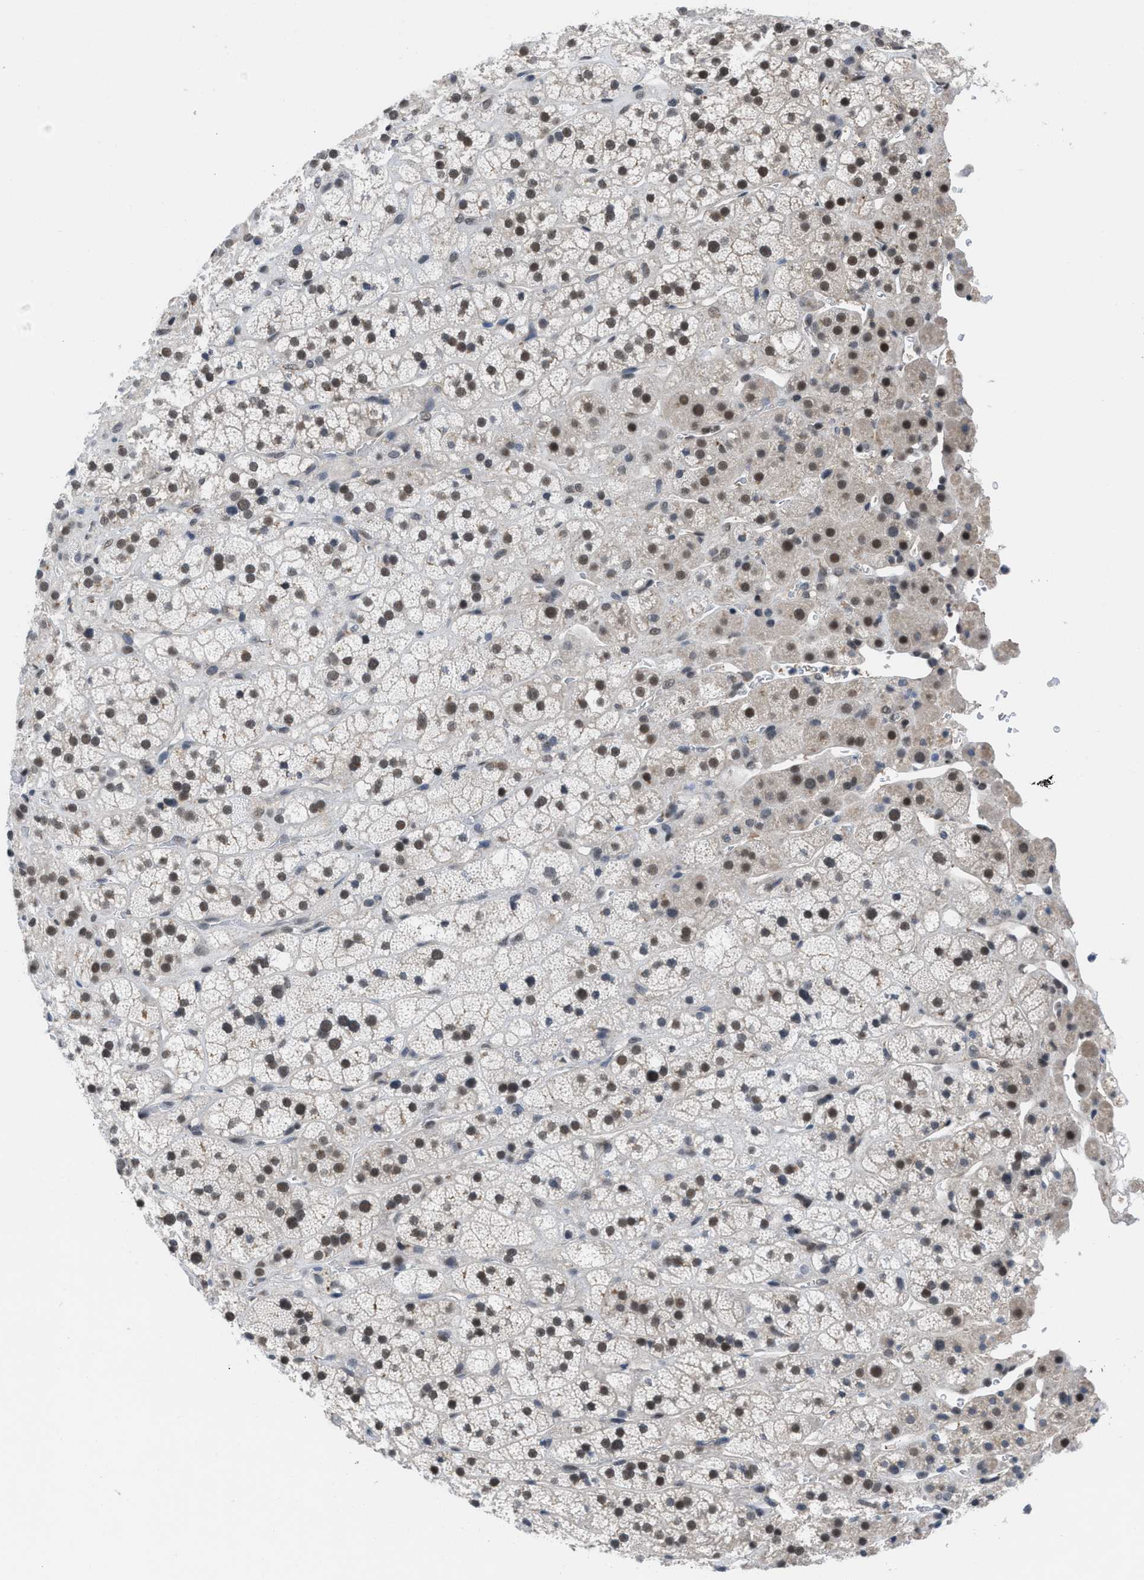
{"staining": {"intensity": "moderate", "quantity": ">75%", "location": "nuclear"}, "tissue": "adrenal gland", "cell_type": "Glandular cells", "image_type": "normal", "snomed": [{"axis": "morphology", "description": "Normal tissue, NOS"}, {"axis": "topography", "description": "Adrenal gland"}], "caption": "The immunohistochemical stain shows moderate nuclear staining in glandular cells of normal adrenal gland. The staining was performed using DAB (3,3'-diaminobenzidine), with brown indicating positive protein expression. Nuclei are stained blue with hematoxylin.", "gene": "TERF2IP", "patient": {"sex": "male", "age": 56}}